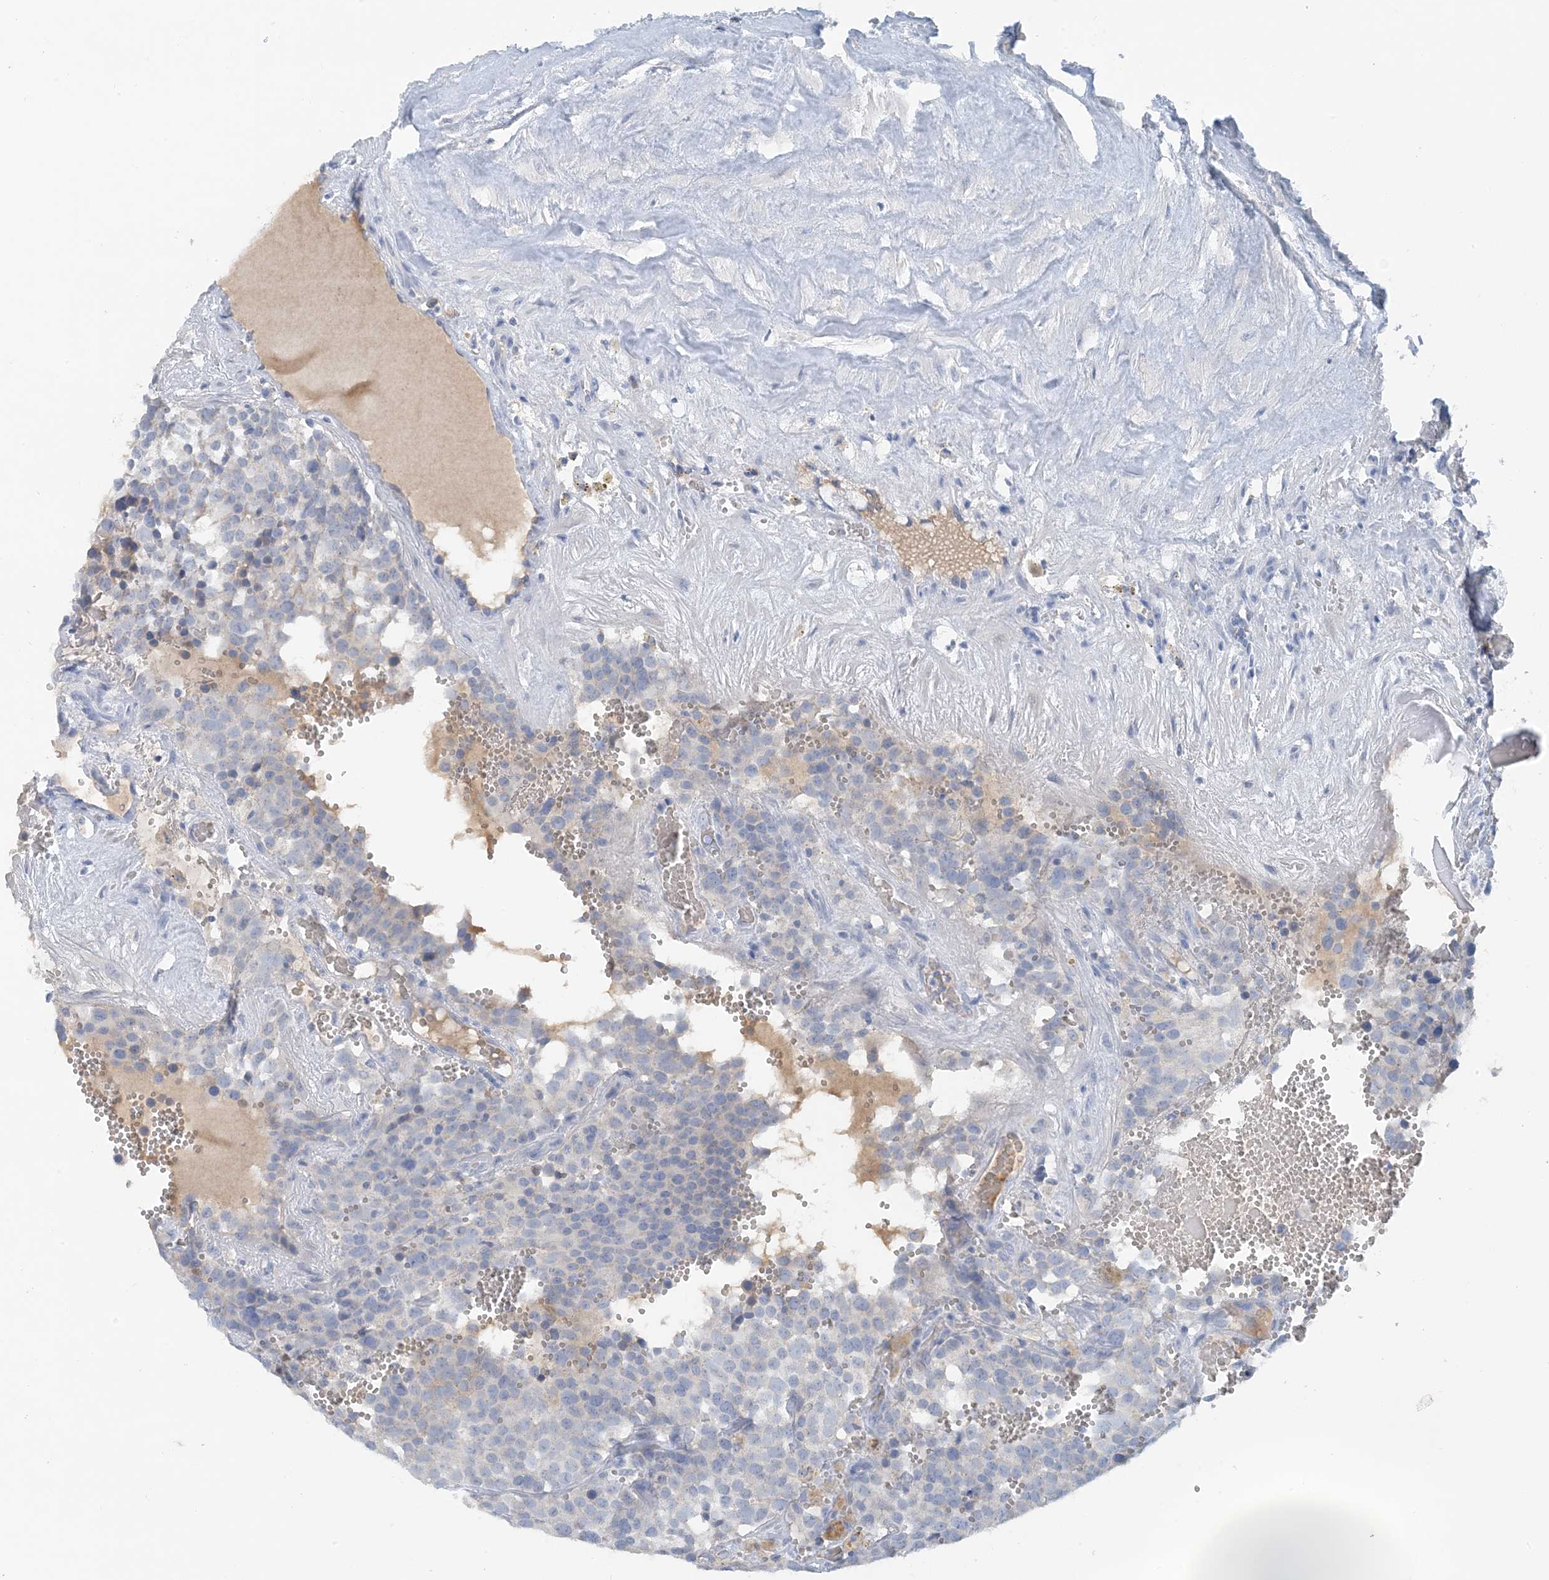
{"staining": {"intensity": "negative", "quantity": "none", "location": "none"}, "tissue": "testis cancer", "cell_type": "Tumor cells", "image_type": "cancer", "snomed": [{"axis": "morphology", "description": "Seminoma, NOS"}, {"axis": "topography", "description": "Testis"}], "caption": "Micrograph shows no significant protein positivity in tumor cells of testis cancer (seminoma). (Stains: DAB (3,3'-diaminobenzidine) immunohistochemistry (IHC) with hematoxylin counter stain, Microscopy: brightfield microscopy at high magnification).", "gene": "CTRL", "patient": {"sex": "male", "age": 71}}